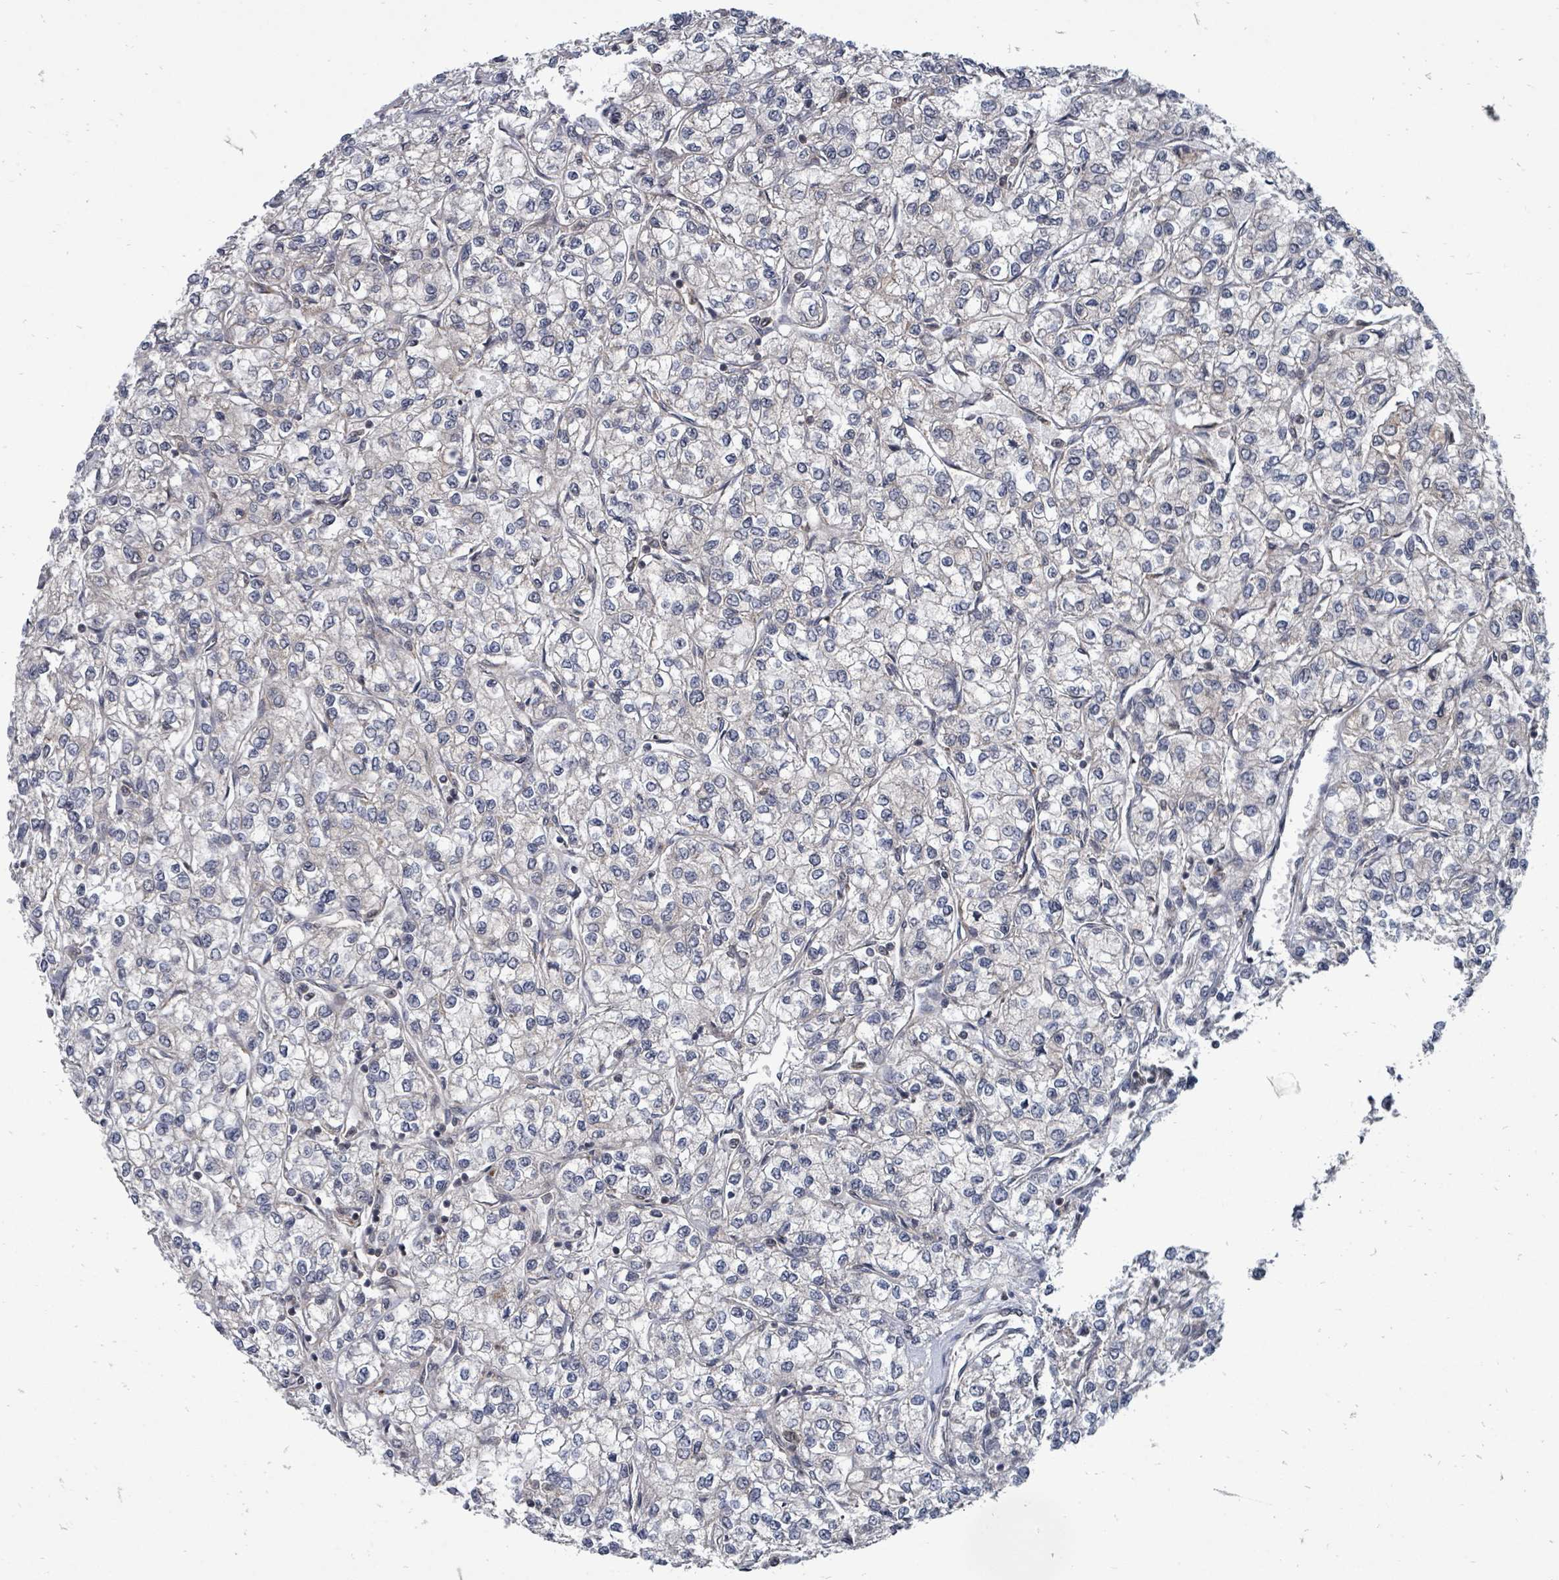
{"staining": {"intensity": "negative", "quantity": "none", "location": "none"}, "tissue": "renal cancer", "cell_type": "Tumor cells", "image_type": "cancer", "snomed": [{"axis": "morphology", "description": "Adenocarcinoma, NOS"}, {"axis": "topography", "description": "Kidney"}], "caption": "An immunohistochemistry histopathology image of renal cancer is shown. There is no staining in tumor cells of renal cancer. Nuclei are stained in blue.", "gene": "MAGOHB", "patient": {"sex": "male", "age": 80}}